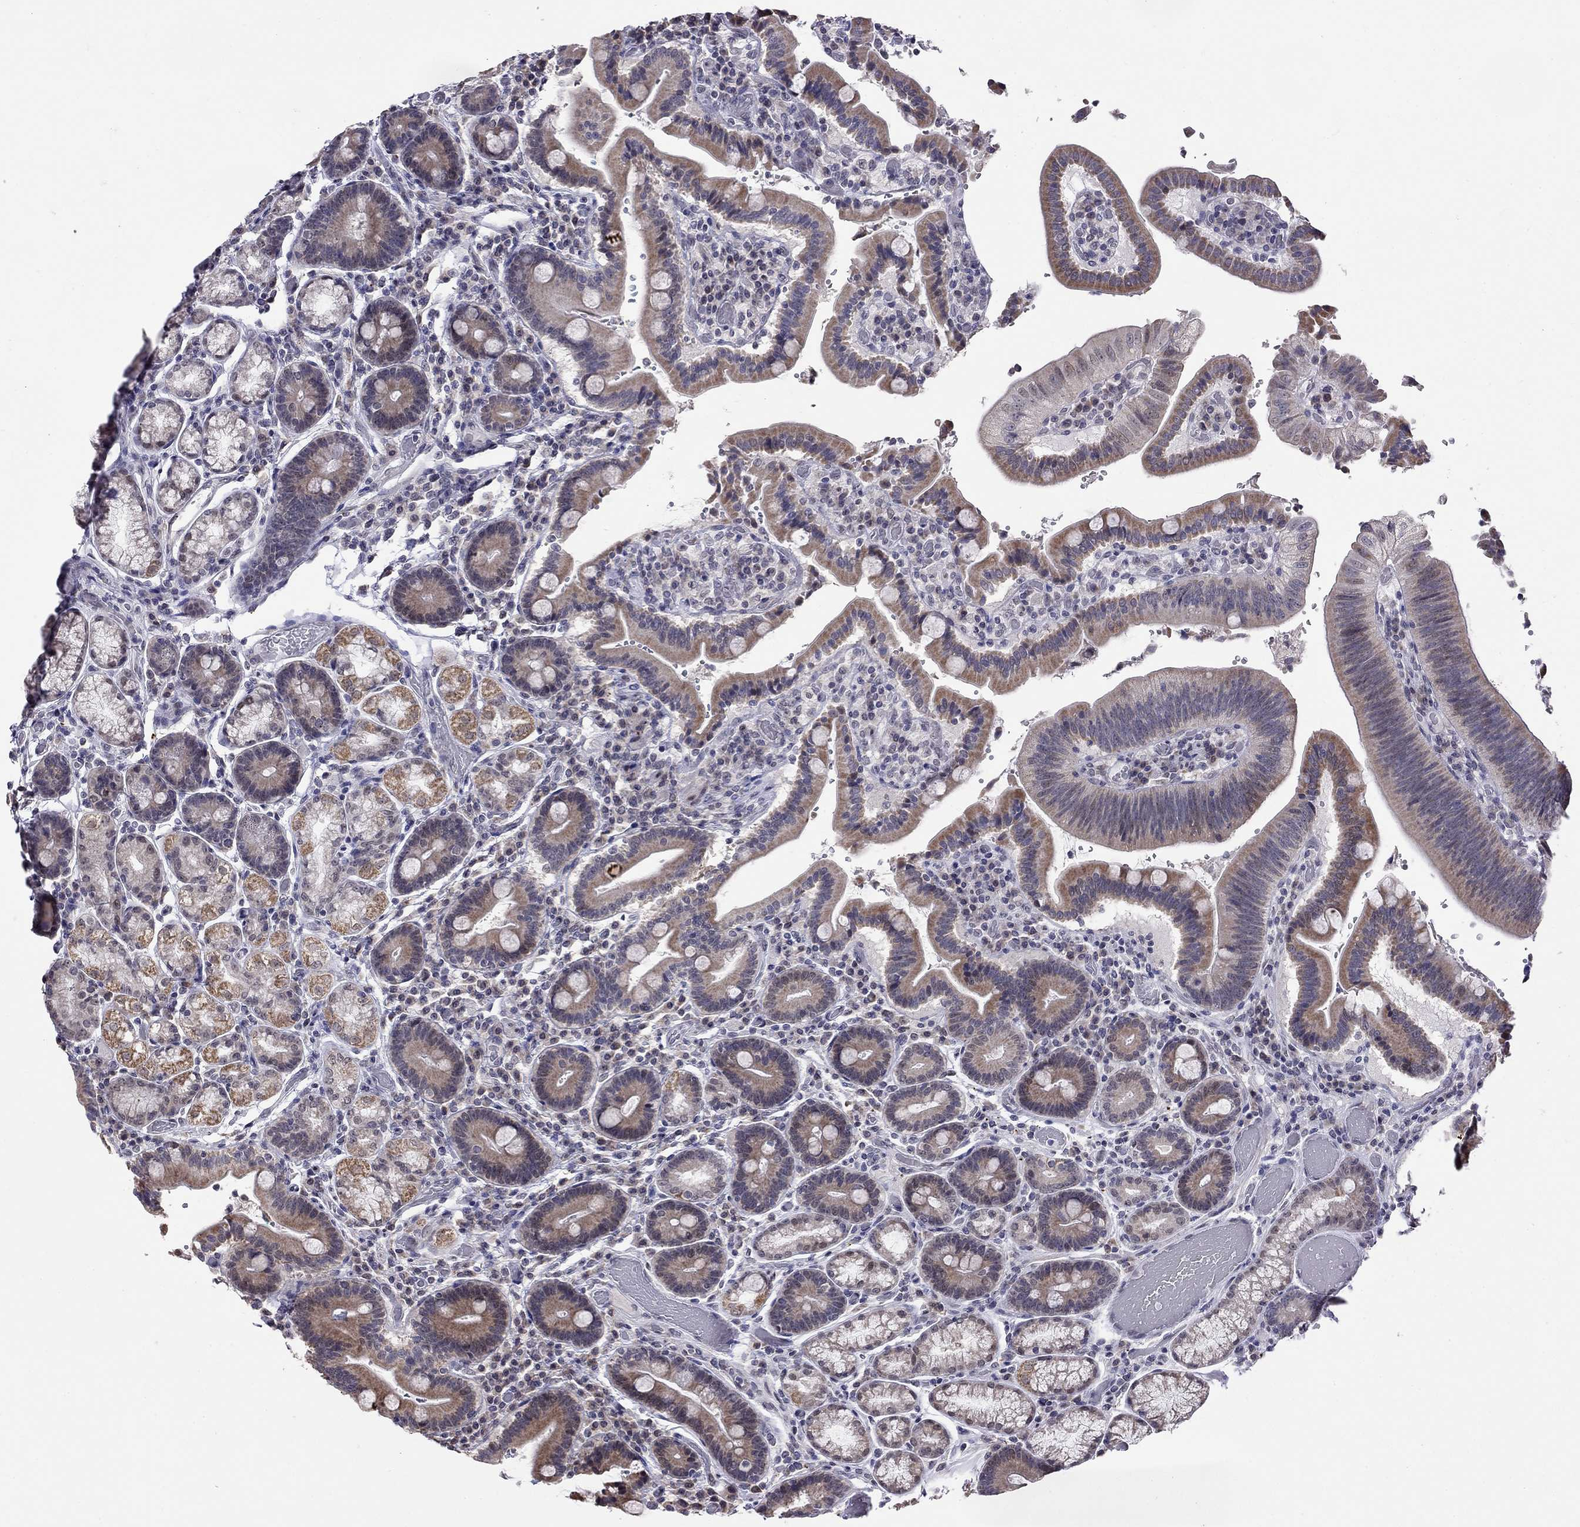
{"staining": {"intensity": "moderate", "quantity": "25%-75%", "location": "cytoplasmic/membranous"}, "tissue": "duodenum", "cell_type": "Glandular cells", "image_type": "normal", "snomed": [{"axis": "morphology", "description": "Normal tissue, NOS"}, {"axis": "topography", "description": "Duodenum"}], "caption": "Immunohistochemical staining of normal human duodenum exhibits medium levels of moderate cytoplasmic/membranous staining in about 25%-75% of glandular cells. Using DAB (3,3'-diaminobenzidine) (brown) and hematoxylin (blue) stains, captured at high magnification using brightfield microscopy.", "gene": "HES5", "patient": {"sex": "female", "age": 62}}